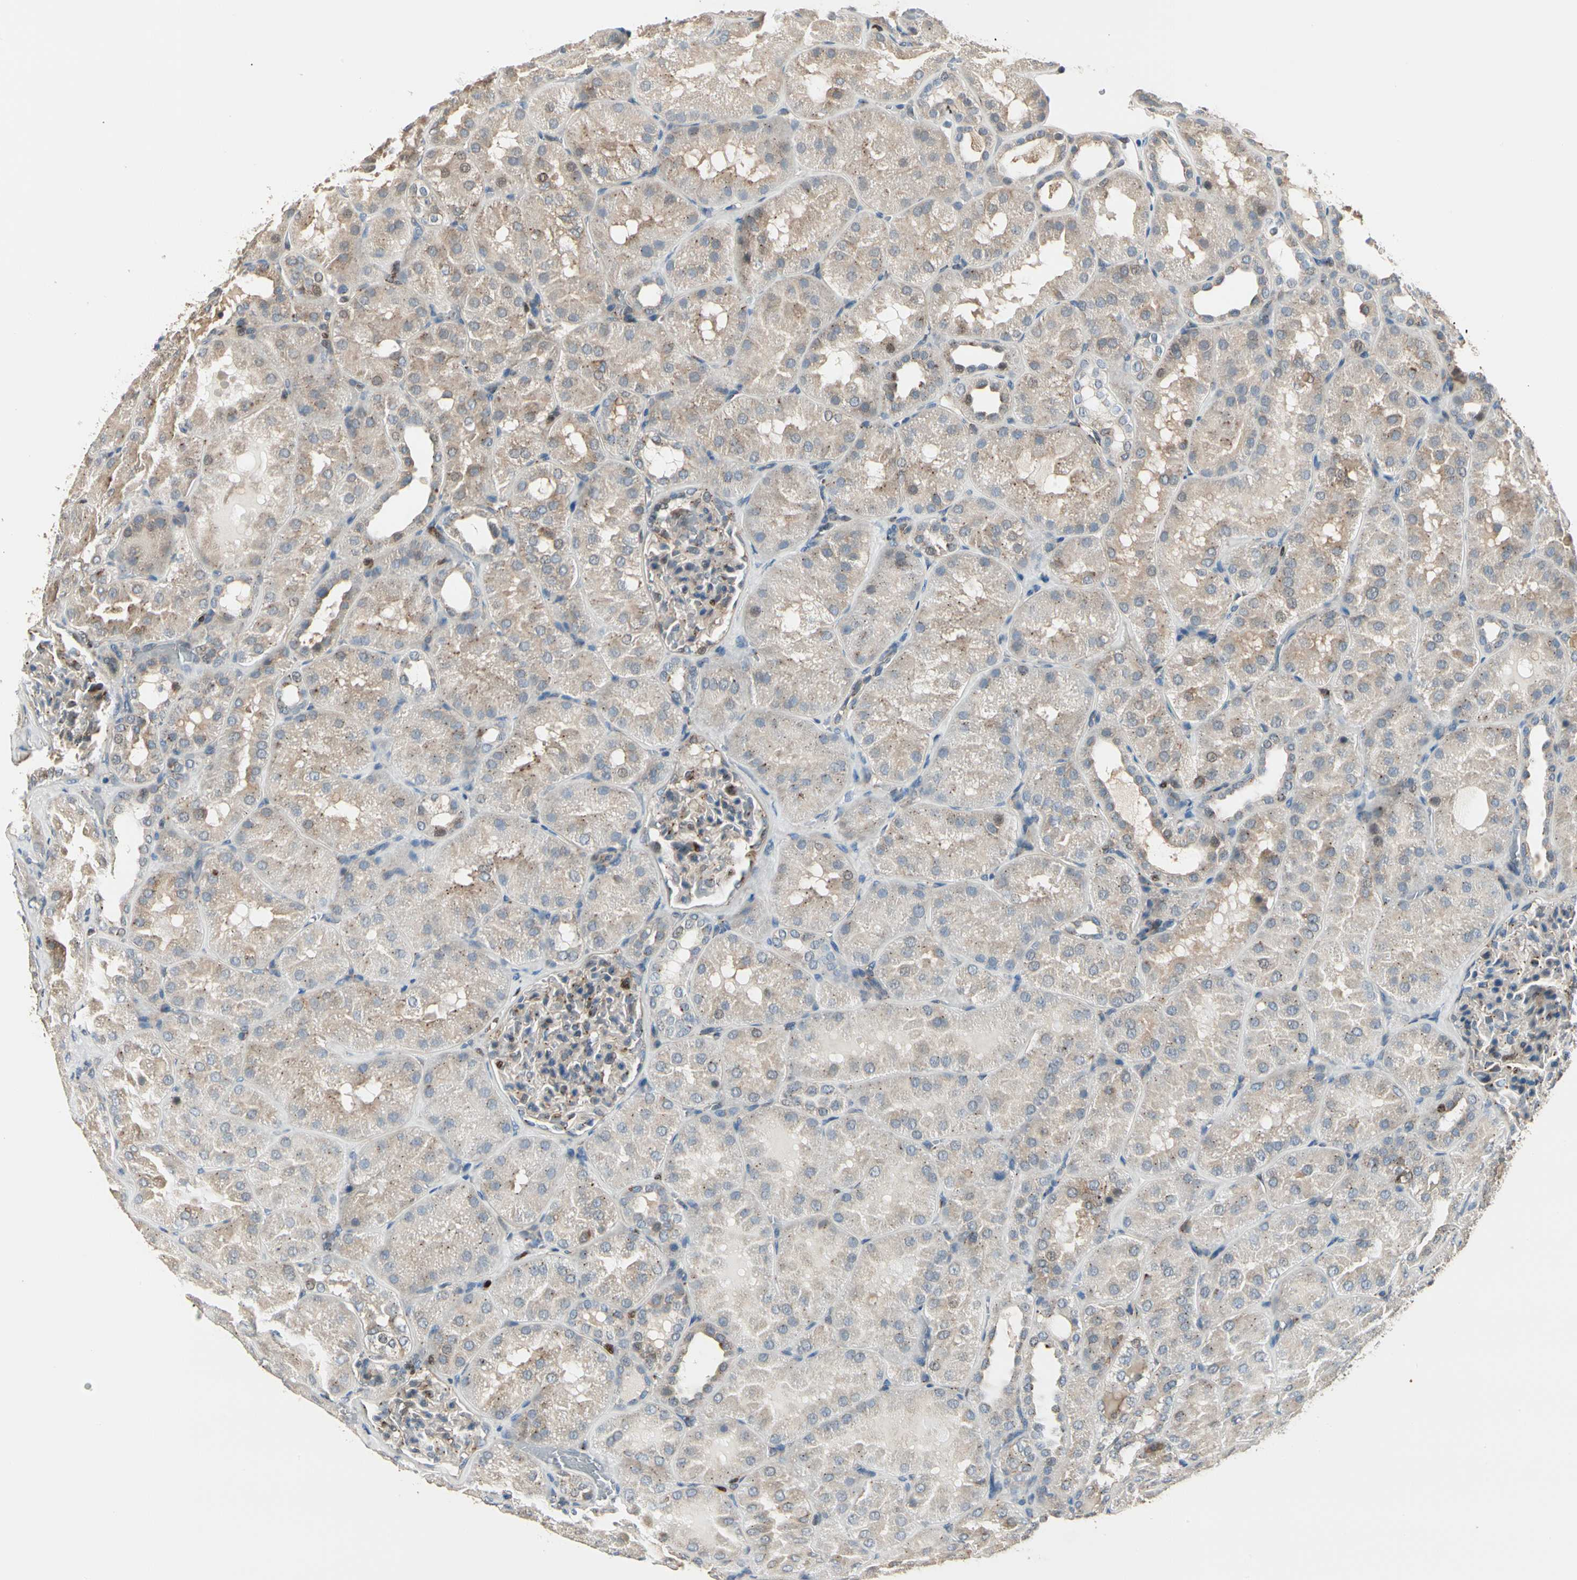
{"staining": {"intensity": "moderate", "quantity": "<25%", "location": "cytoplasmic/membranous"}, "tissue": "kidney", "cell_type": "Cells in glomeruli", "image_type": "normal", "snomed": [{"axis": "morphology", "description": "Normal tissue, NOS"}, {"axis": "topography", "description": "Kidney"}], "caption": "DAB immunohistochemical staining of unremarkable human kidney reveals moderate cytoplasmic/membranous protein staining in about <25% of cells in glomeruli. (IHC, brightfield microscopy, high magnification).", "gene": "IP6K2", "patient": {"sex": "male", "age": 28}}